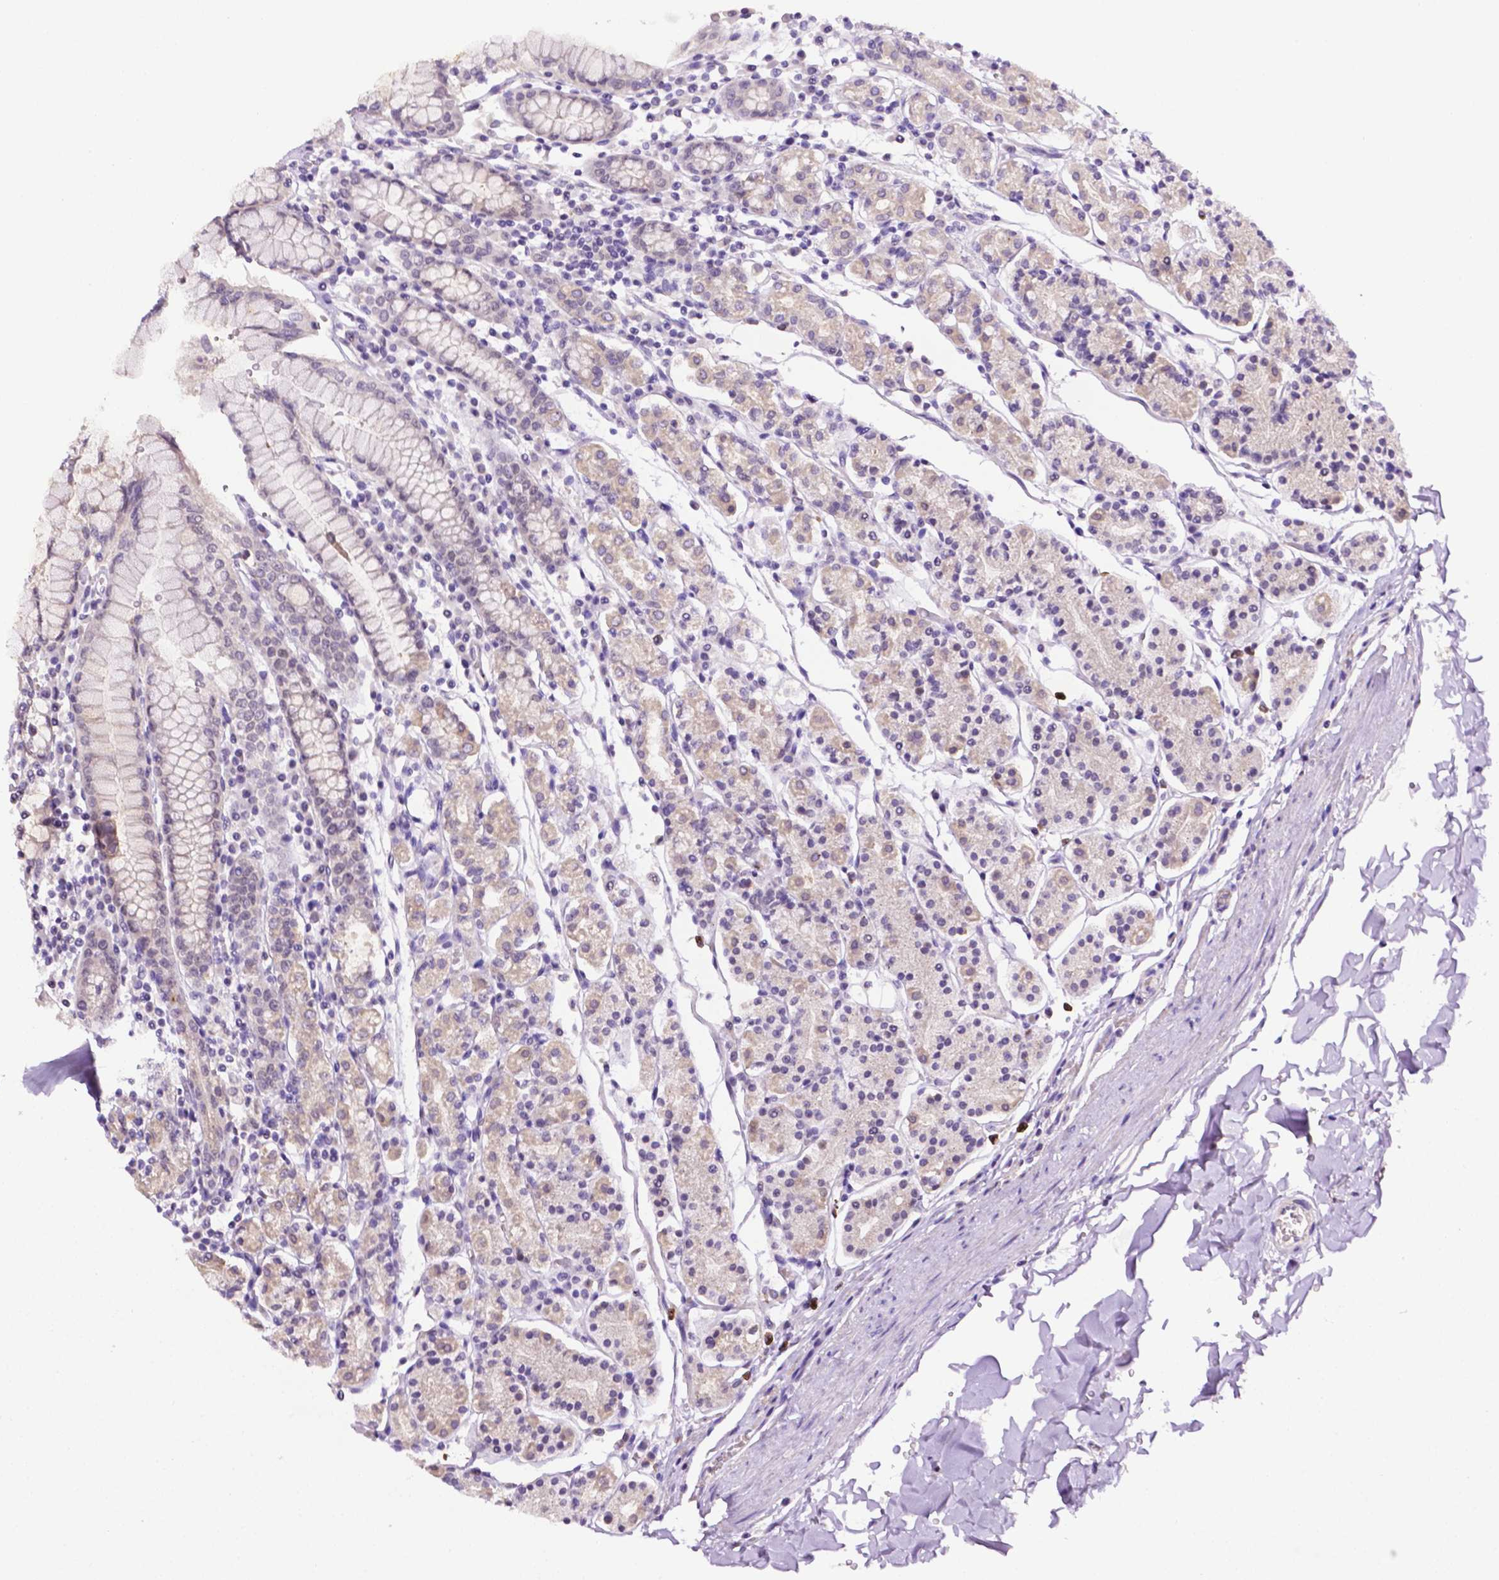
{"staining": {"intensity": "weak", "quantity": "25%-75%", "location": "cytoplasmic/membranous"}, "tissue": "stomach", "cell_type": "Glandular cells", "image_type": "normal", "snomed": [{"axis": "morphology", "description": "Normal tissue, NOS"}, {"axis": "topography", "description": "Stomach, upper"}, {"axis": "topography", "description": "Stomach"}], "caption": "A brown stain labels weak cytoplasmic/membranous expression of a protein in glandular cells of benign human stomach. (DAB IHC, brown staining for protein, blue staining for nuclei).", "gene": "MMP27", "patient": {"sex": "male", "age": 62}}